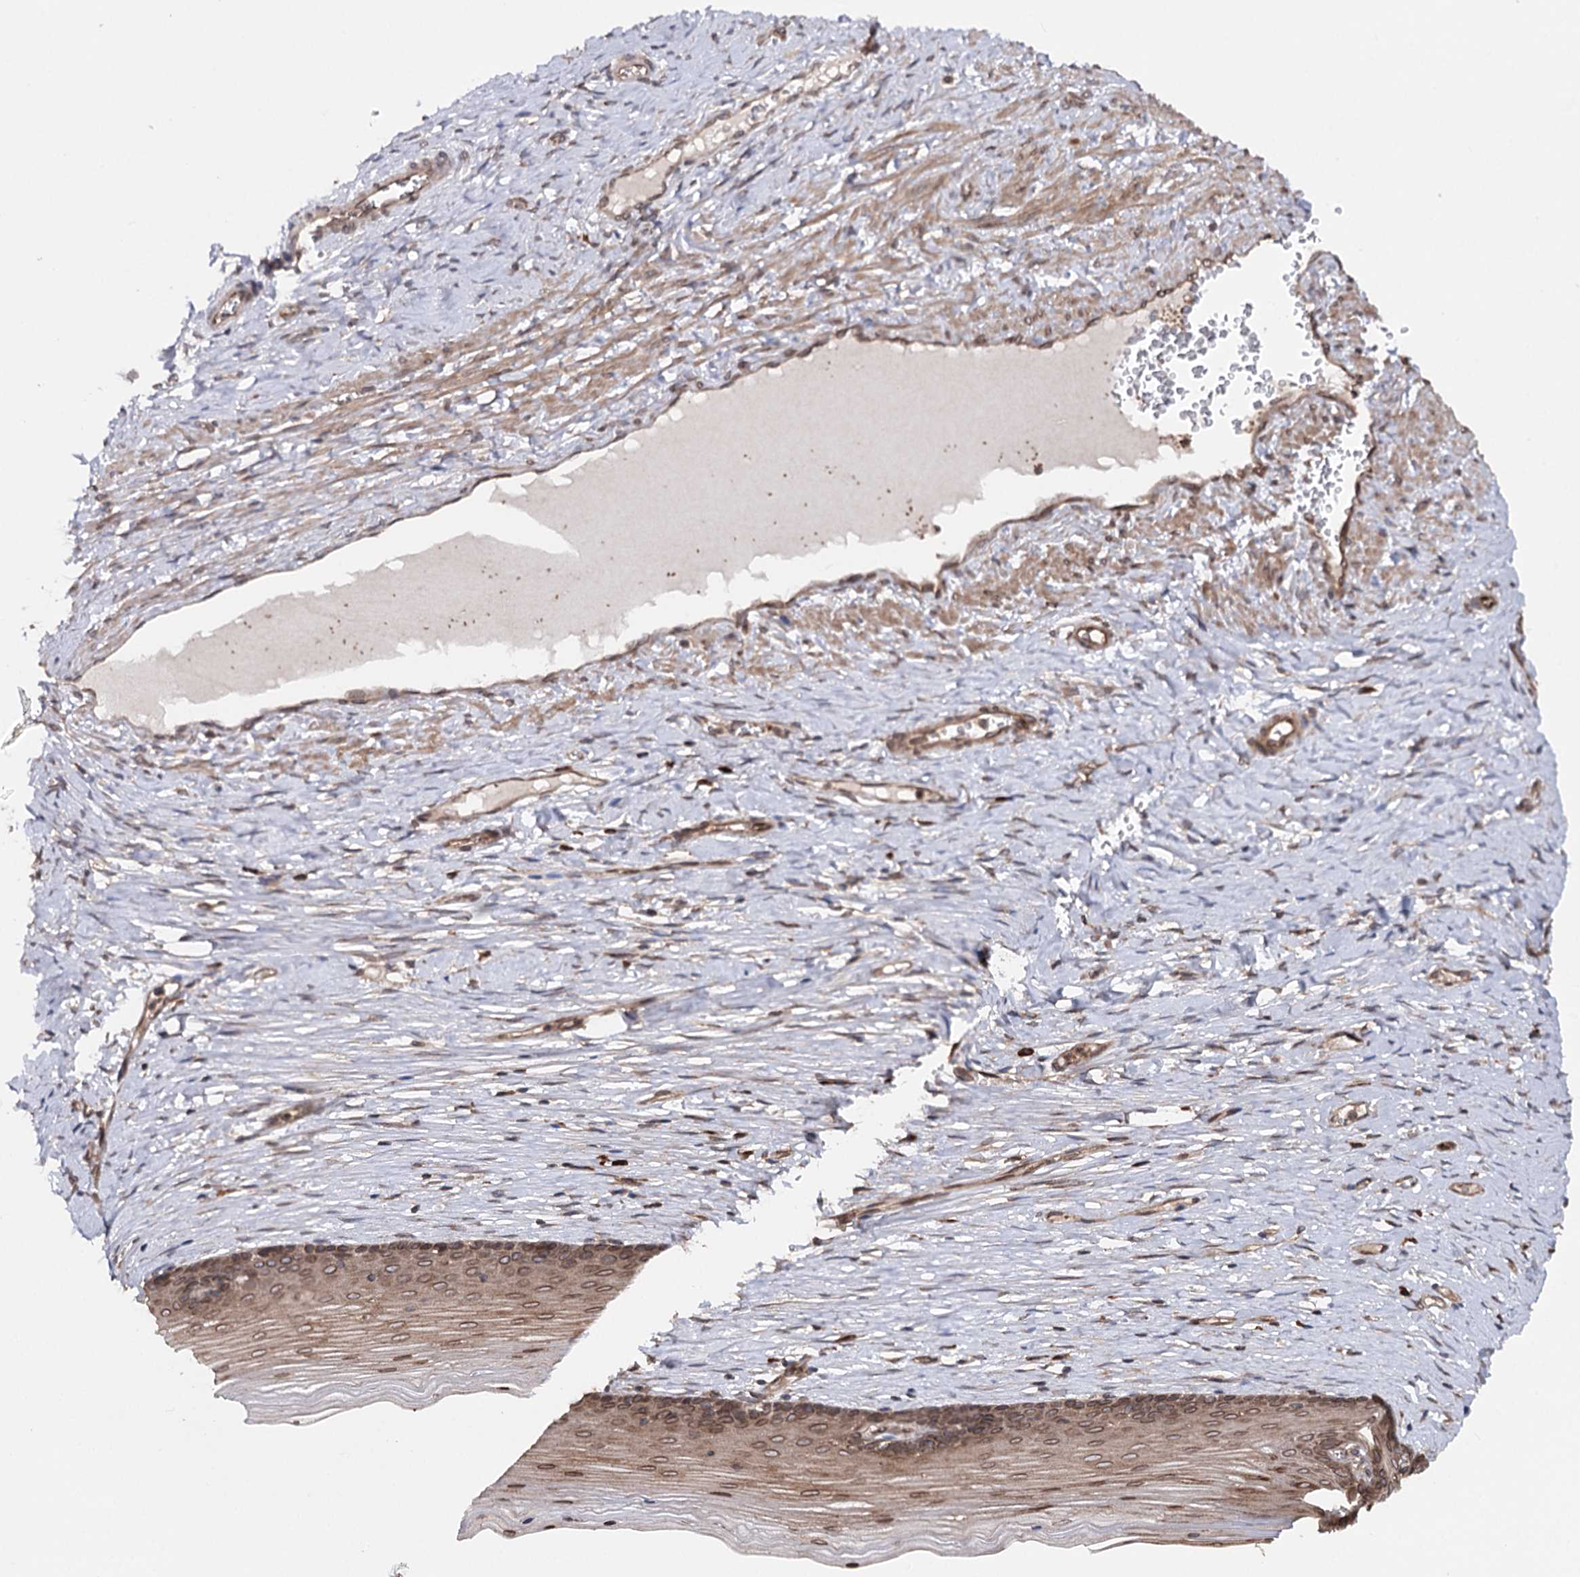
{"staining": {"intensity": "strong", "quantity": "25%-75%", "location": "cytoplasmic/membranous"}, "tissue": "cervix", "cell_type": "Glandular cells", "image_type": "normal", "snomed": [{"axis": "morphology", "description": "Normal tissue, NOS"}, {"axis": "topography", "description": "Cervix"}], "caption": "A micrograph of human cervix stained for a protein displays strong cytoplasmic/membranous brown staining in glandular cells.", "gene": "FGFR1OP2", "patient": {"sex": "female", "age": 42}}